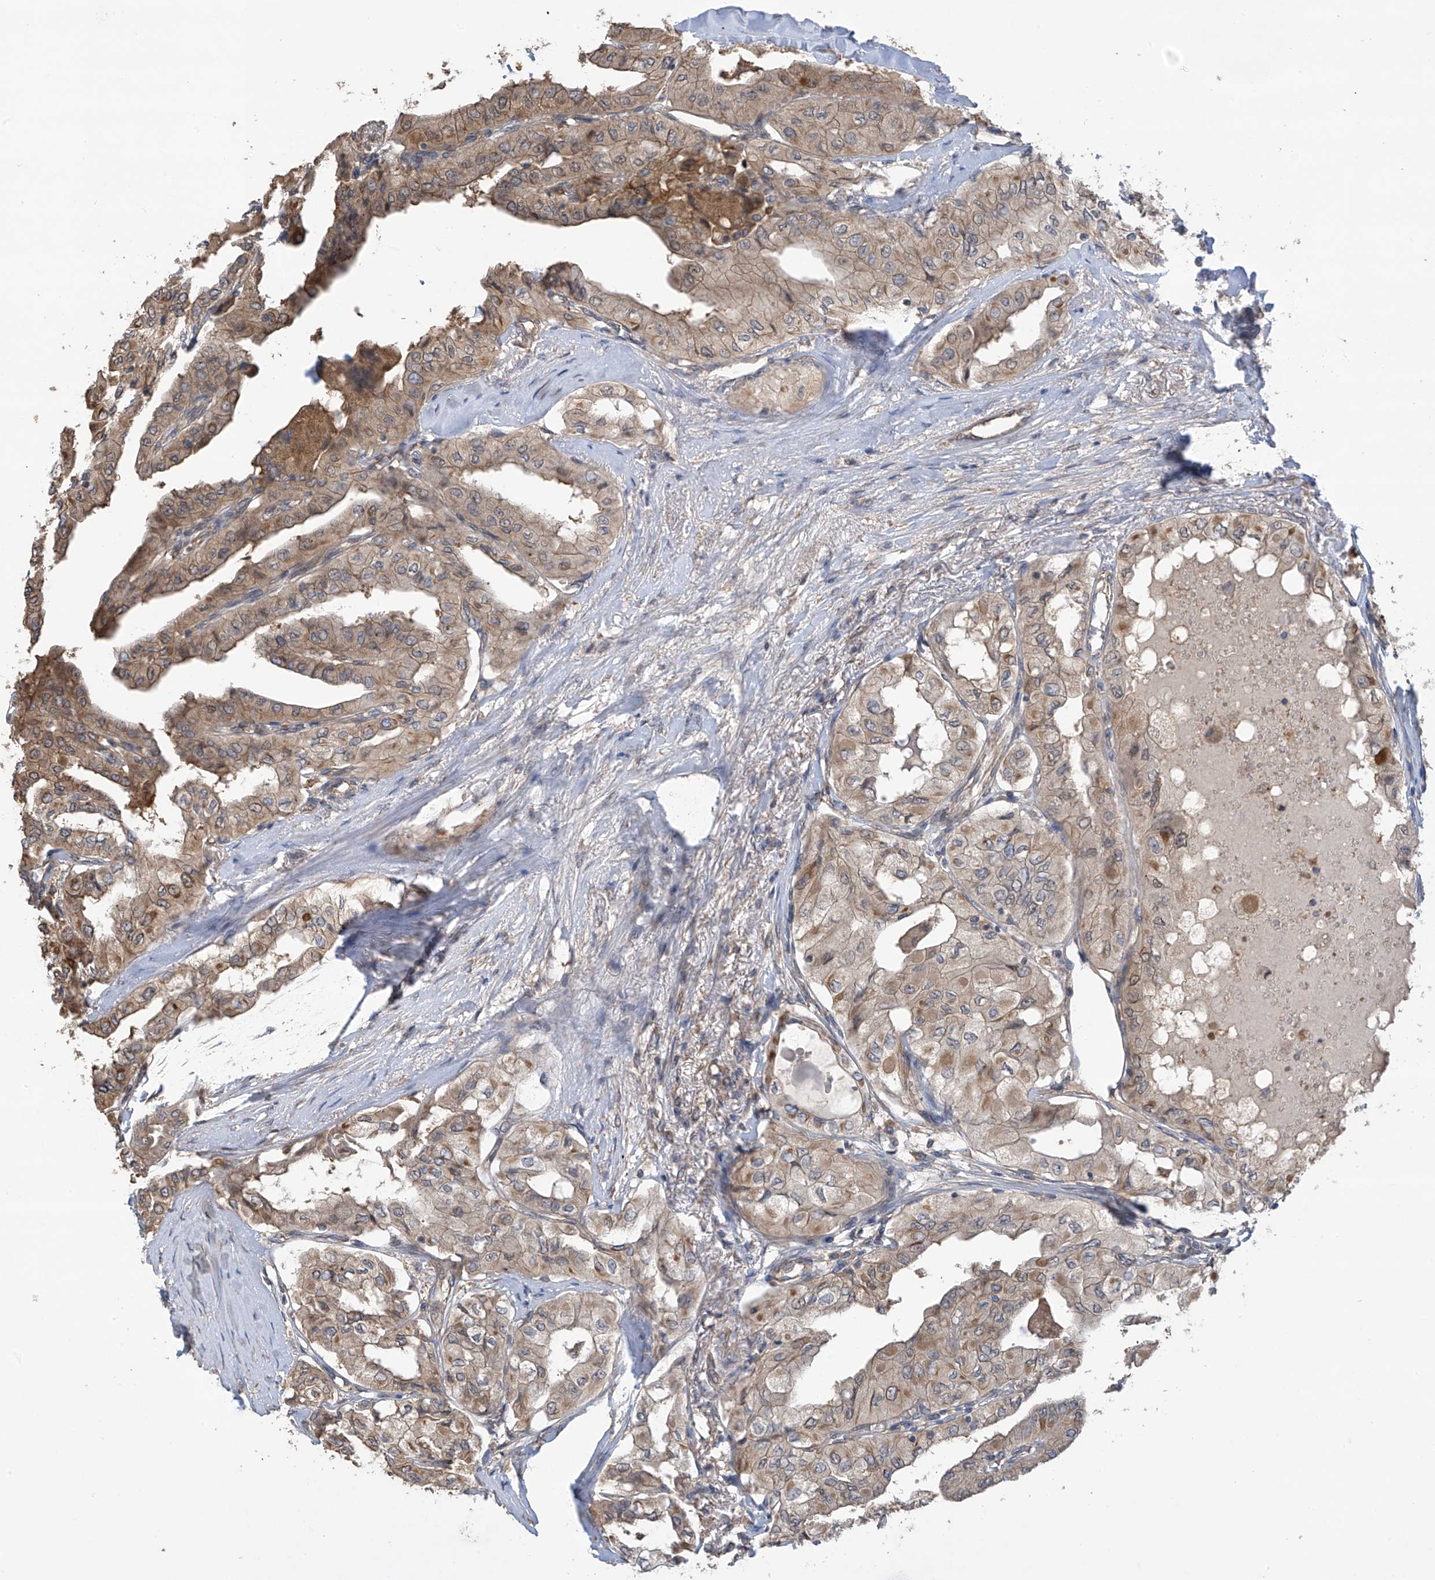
{"staining": {"intensity": "weak", "quantity": ">75%", "location": "cytoplasmic/membranous"}, "tissue": "thyroid cancer", "cell_type": "Tumor cells", "image_type": "cancer", "snomed": [{"axis": "morphology", "description": "Papillary adenocarcinoma, NOS"}, {"axis": "topography", "description": "Thyroid gland"}], "caption": "DAB immunohistochemical staining of human papillary adenocarcinoma (thyroid) displays weak cytoplasmic/membranous protein staining in approximately >75% of tumor cells.", "gene": "PHACTR4", "patient": {"sex": "female", "age": 59}}